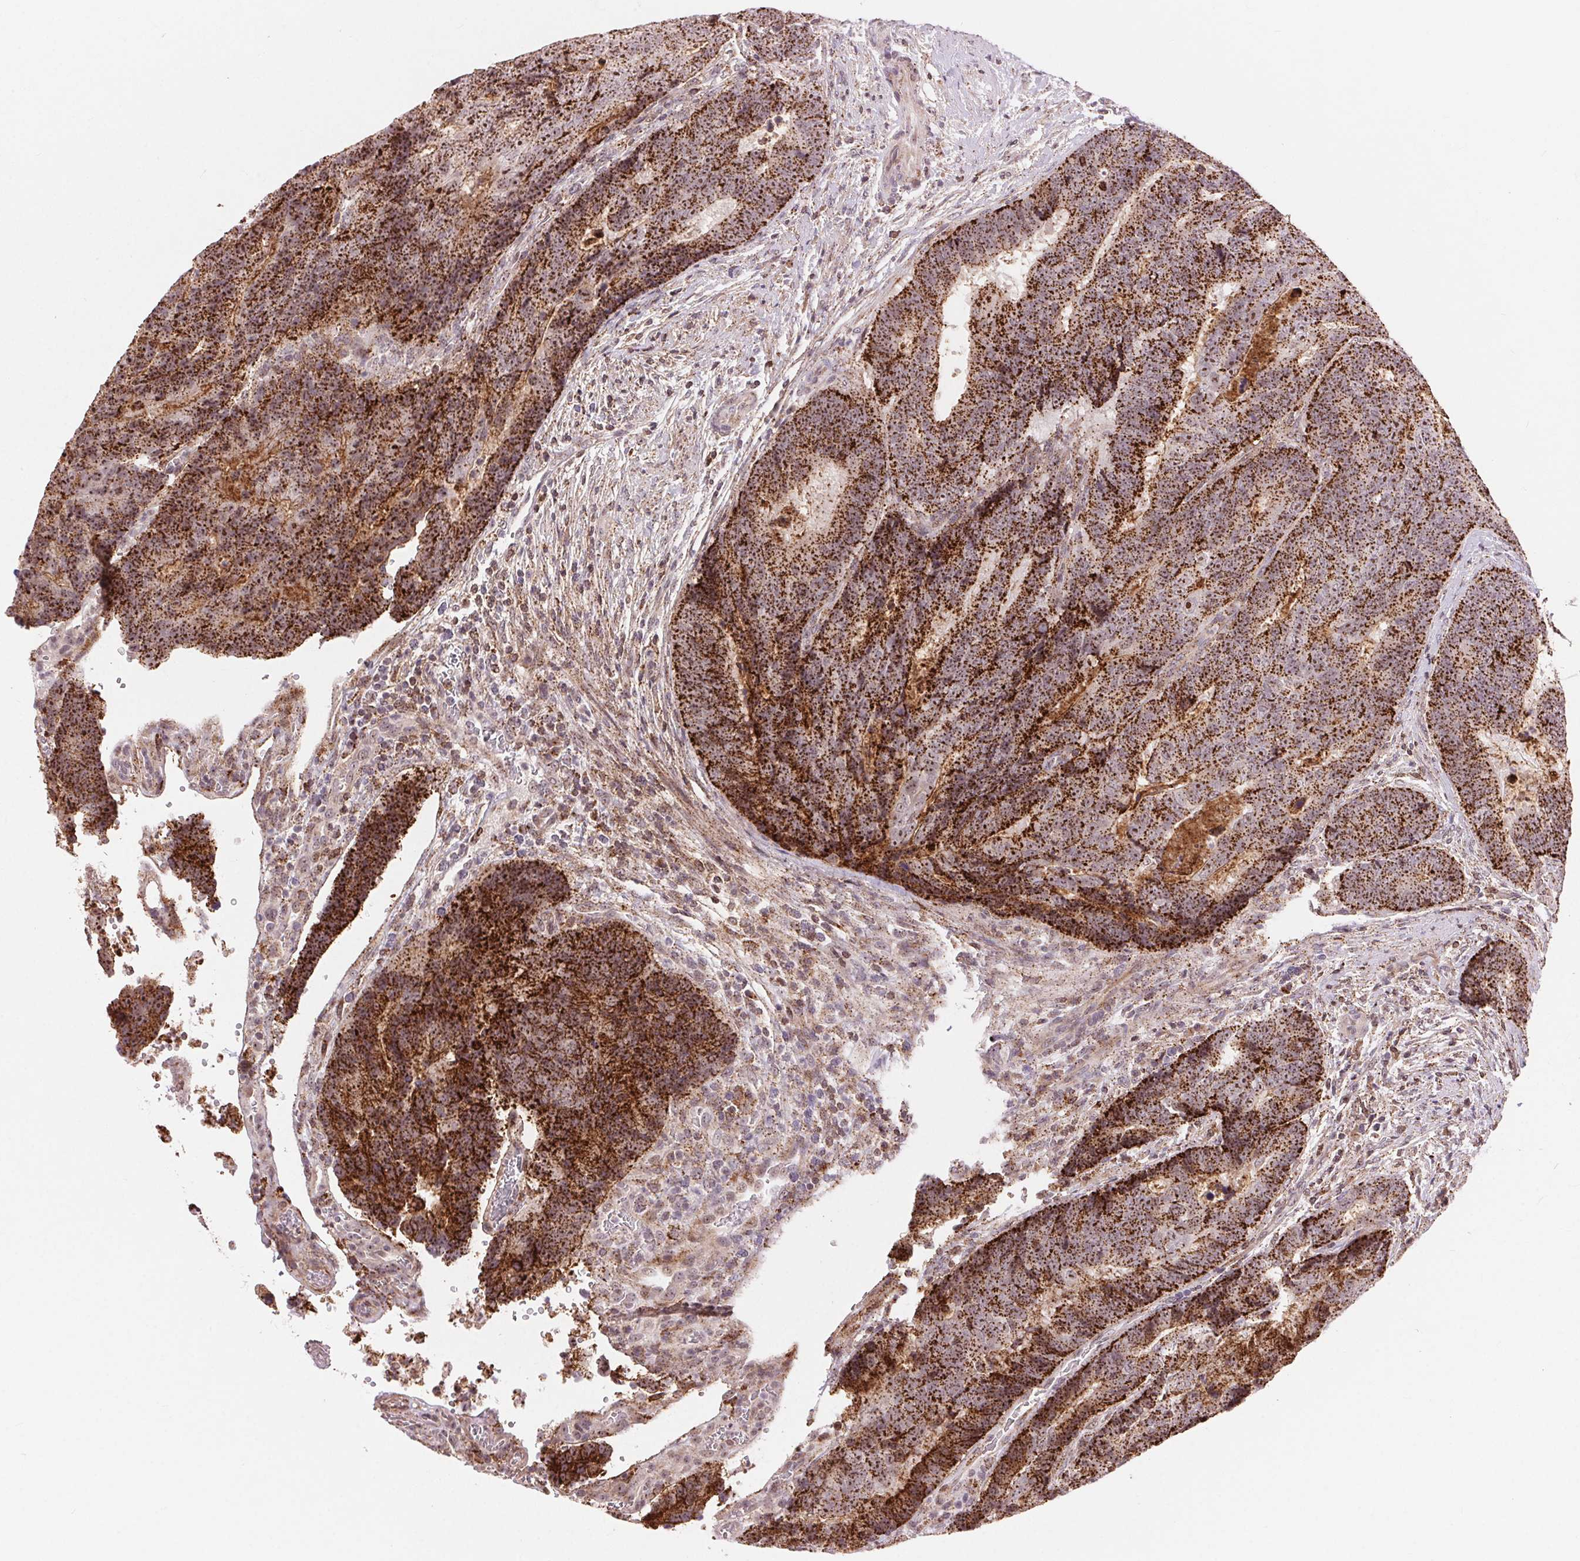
{"staining": {"intensity": "strong", "quantity": ">75%", "location": "cytoplasmic/membranous,nuclear"}, "tissue": "colorectal cancer", "cell_type": "Tumor cells", "image_type": "cancer", "snomed": [{"axis": "morphology", "description": "Adenocarcinoma, NOS"}, {"axis": "topography", "description": "Colon"}], "caption": "A high-resolution histopathology image shows immunohistochemistry (IHC) staining of colorectal cancer (adenocarcinoma), which displays strong cytoplasmic/membranous and nuclear positivity in about >75% of tumor cells.", "gene": "CHMP4B", "patient": {"sex": "female", "age": 48}}